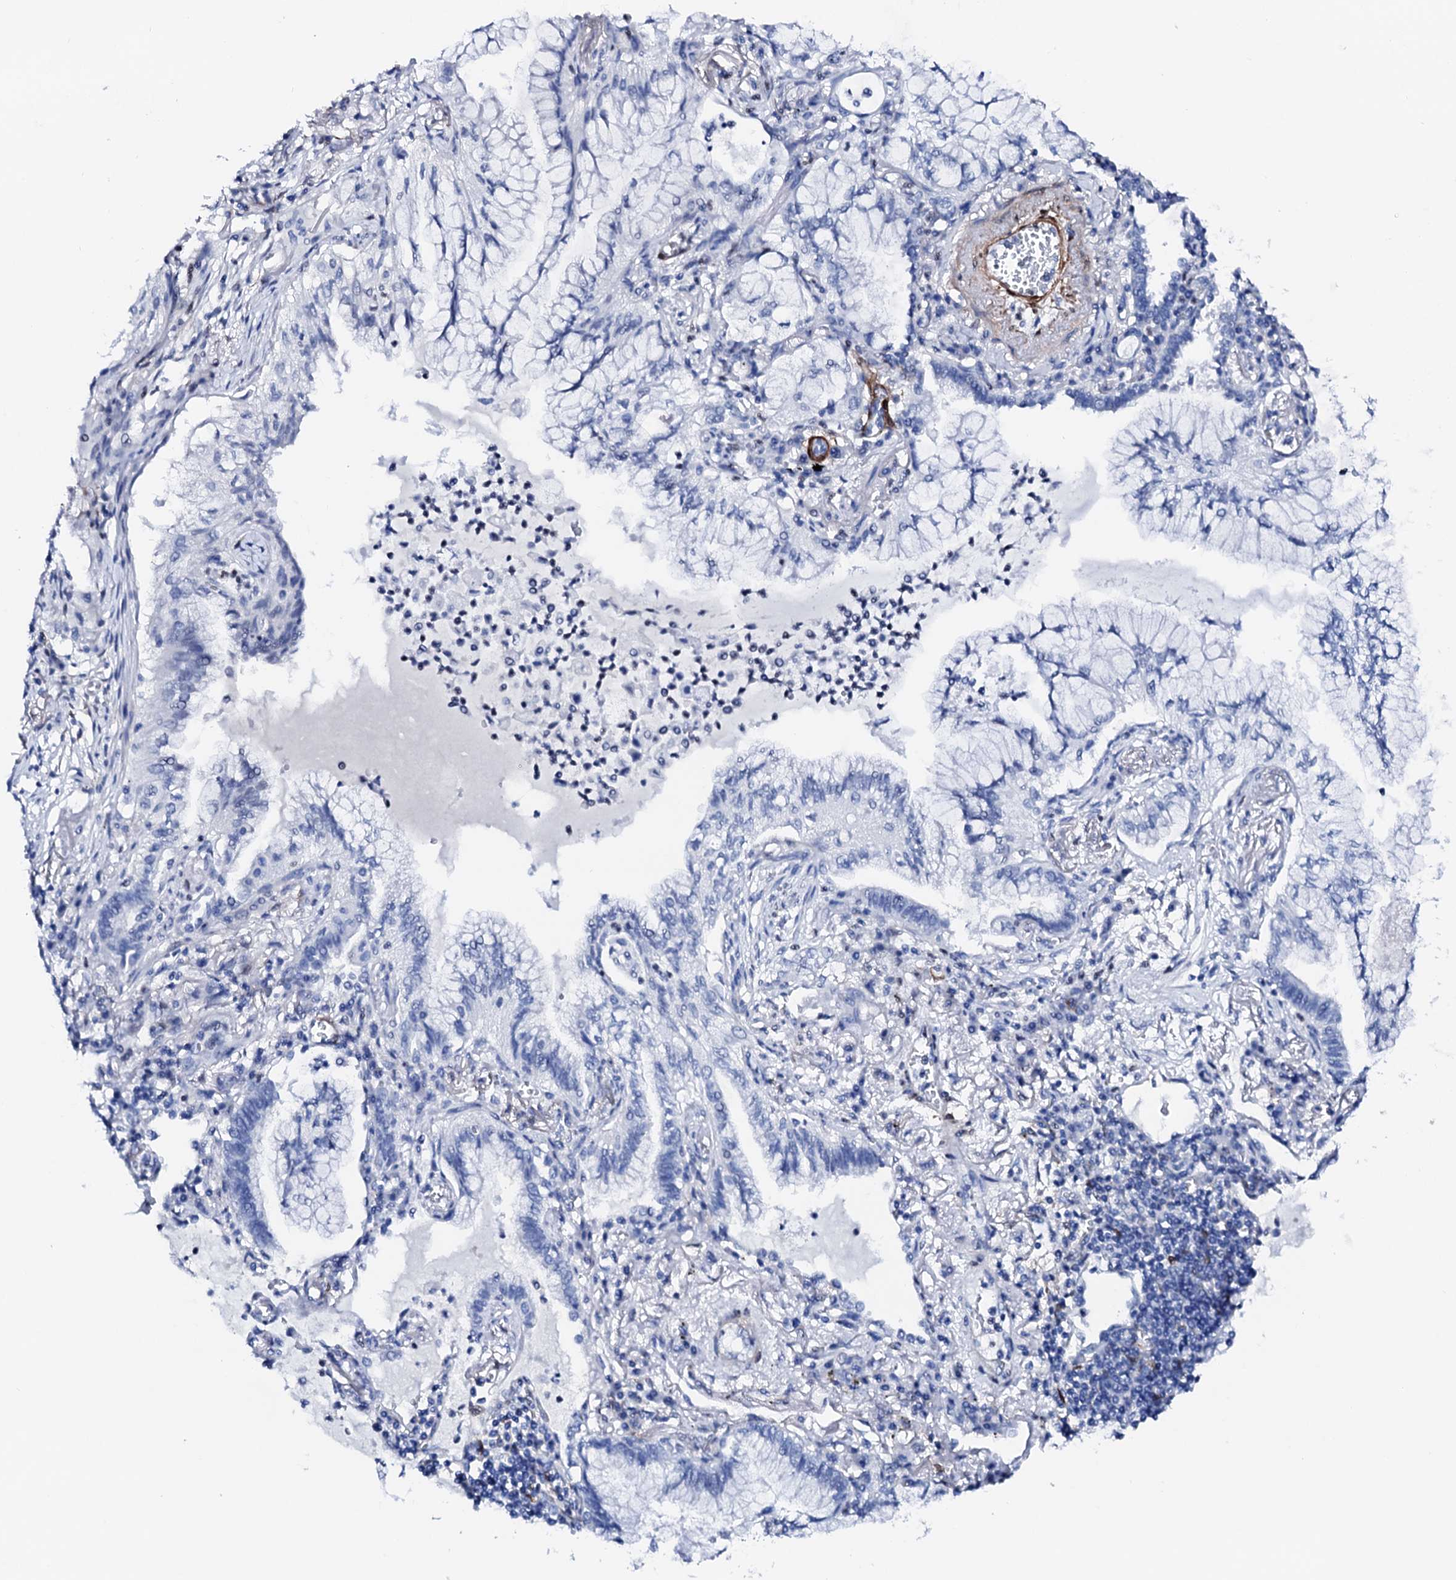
{"staining": {"intensity": "negative", "quantity": "none", "location": "none"}, "tissue": "lung cancer", "cell_type": "Tumor cells", "image_type": "cancer", "snomed": [{"axis": "morphology", "description": "Adenocarcinoma, NOS"}, {"axis": "topography", "description": "Lung"}], "caption": "Lung cancer was stained to show a protein in brown. There is no significant expression in tumor cells.", "gene": "NRIP2", "patient": {"sex": "female", "age": 70}}